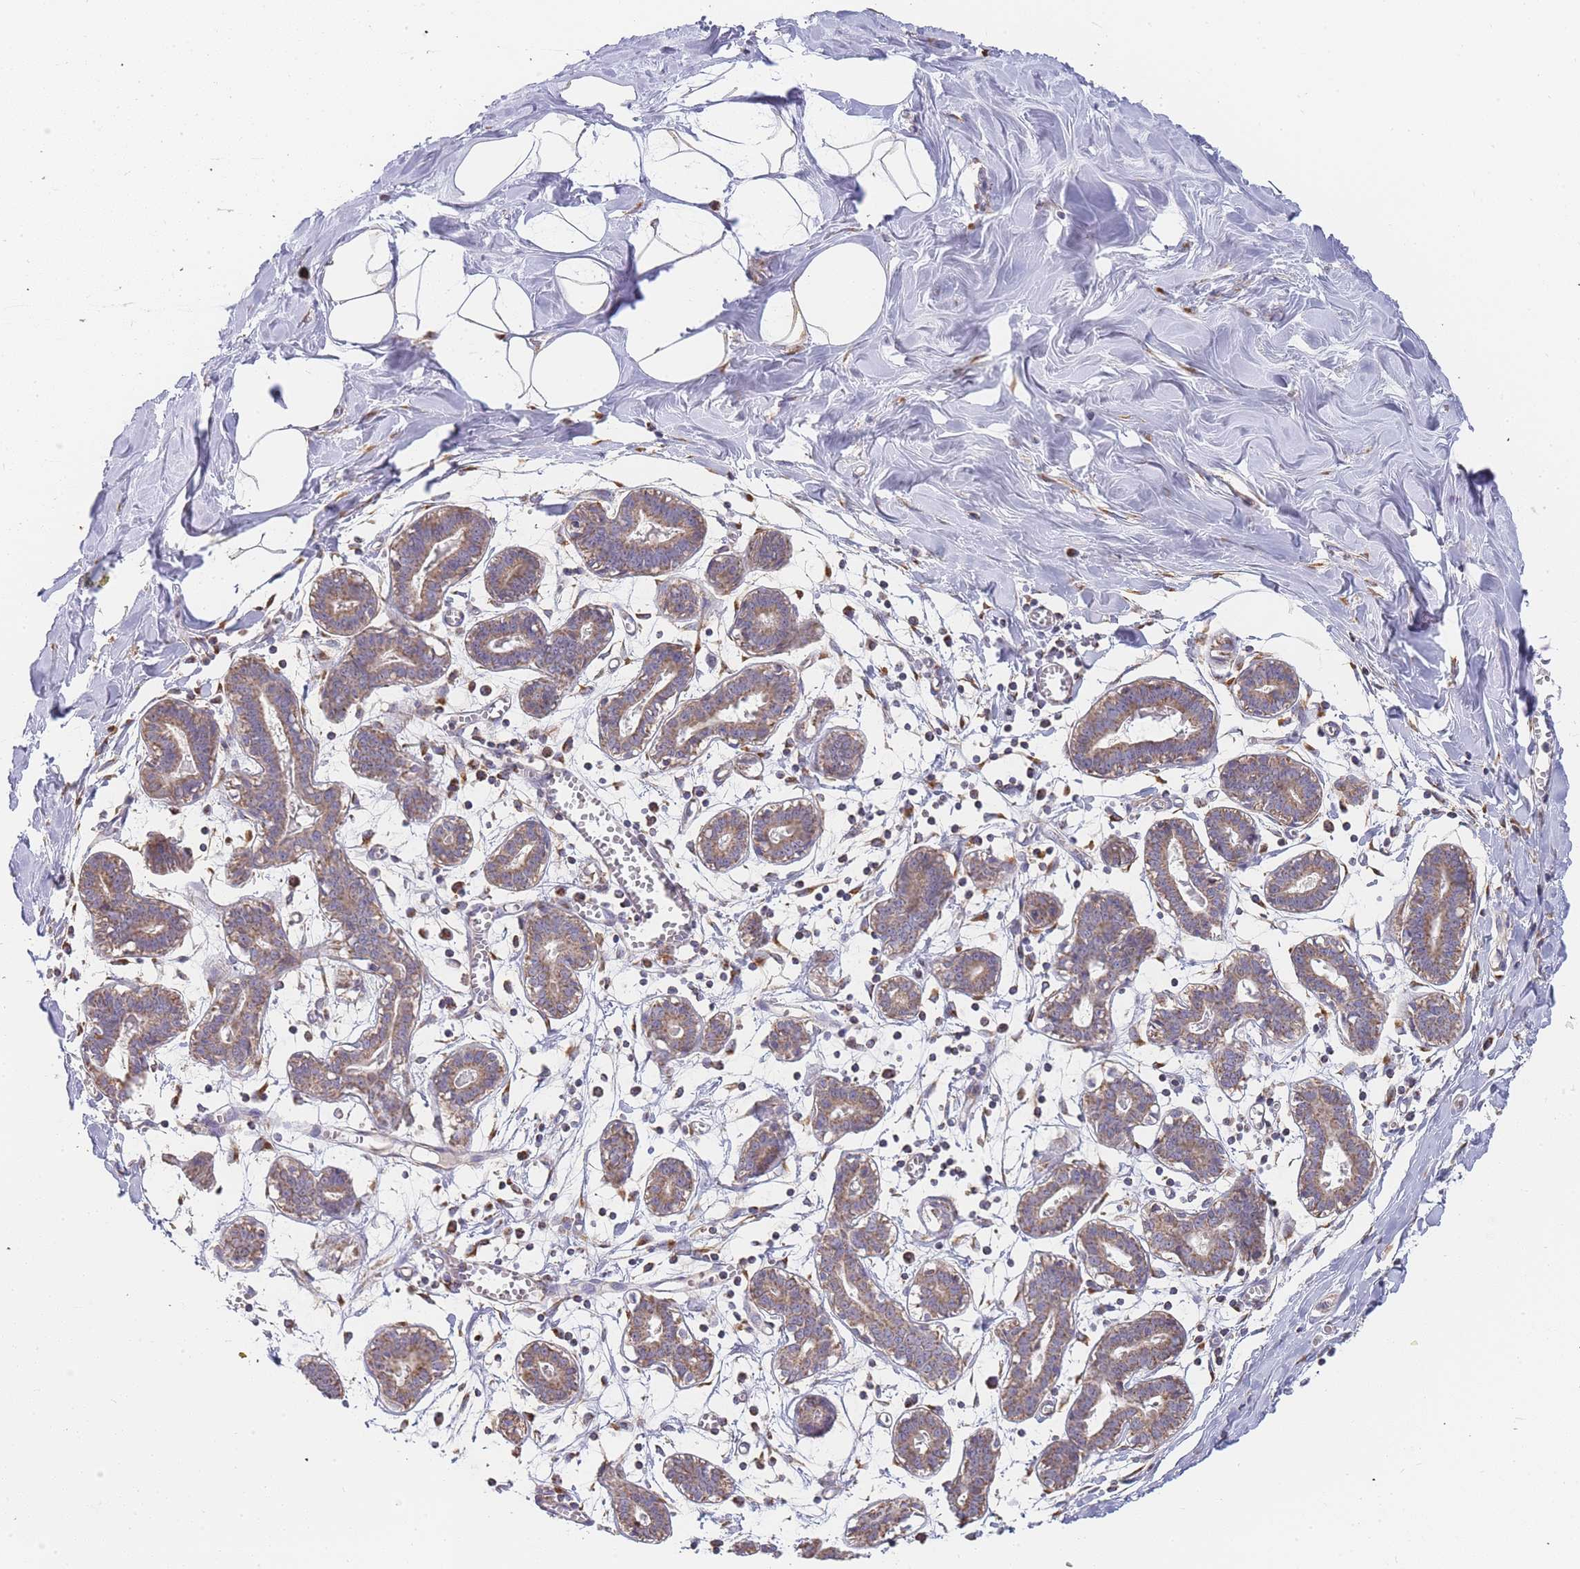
{"staining": {"intensity": "moderate", "quantity": "<25%", "location": "cytoplasmic/membranous"}, "tissue": "breast", "cell_type": "Adipocytes", "image_type": "normal", "snomed": [{"axis": "morphology", "description": "Normal tissue, NOS"}, {"axis": "topography", "description": "Breast"}], "caption": "Immunohistochemistry of benign breast displays low levels of moderate cytoplasmic/membranous staining in about <25% of adipocytes. Immunohistochemistry stains the protein in brown and the nuclei are stained blue.", "gene": "ADCY9", "patient": {"sex": "female", "age": 27}}